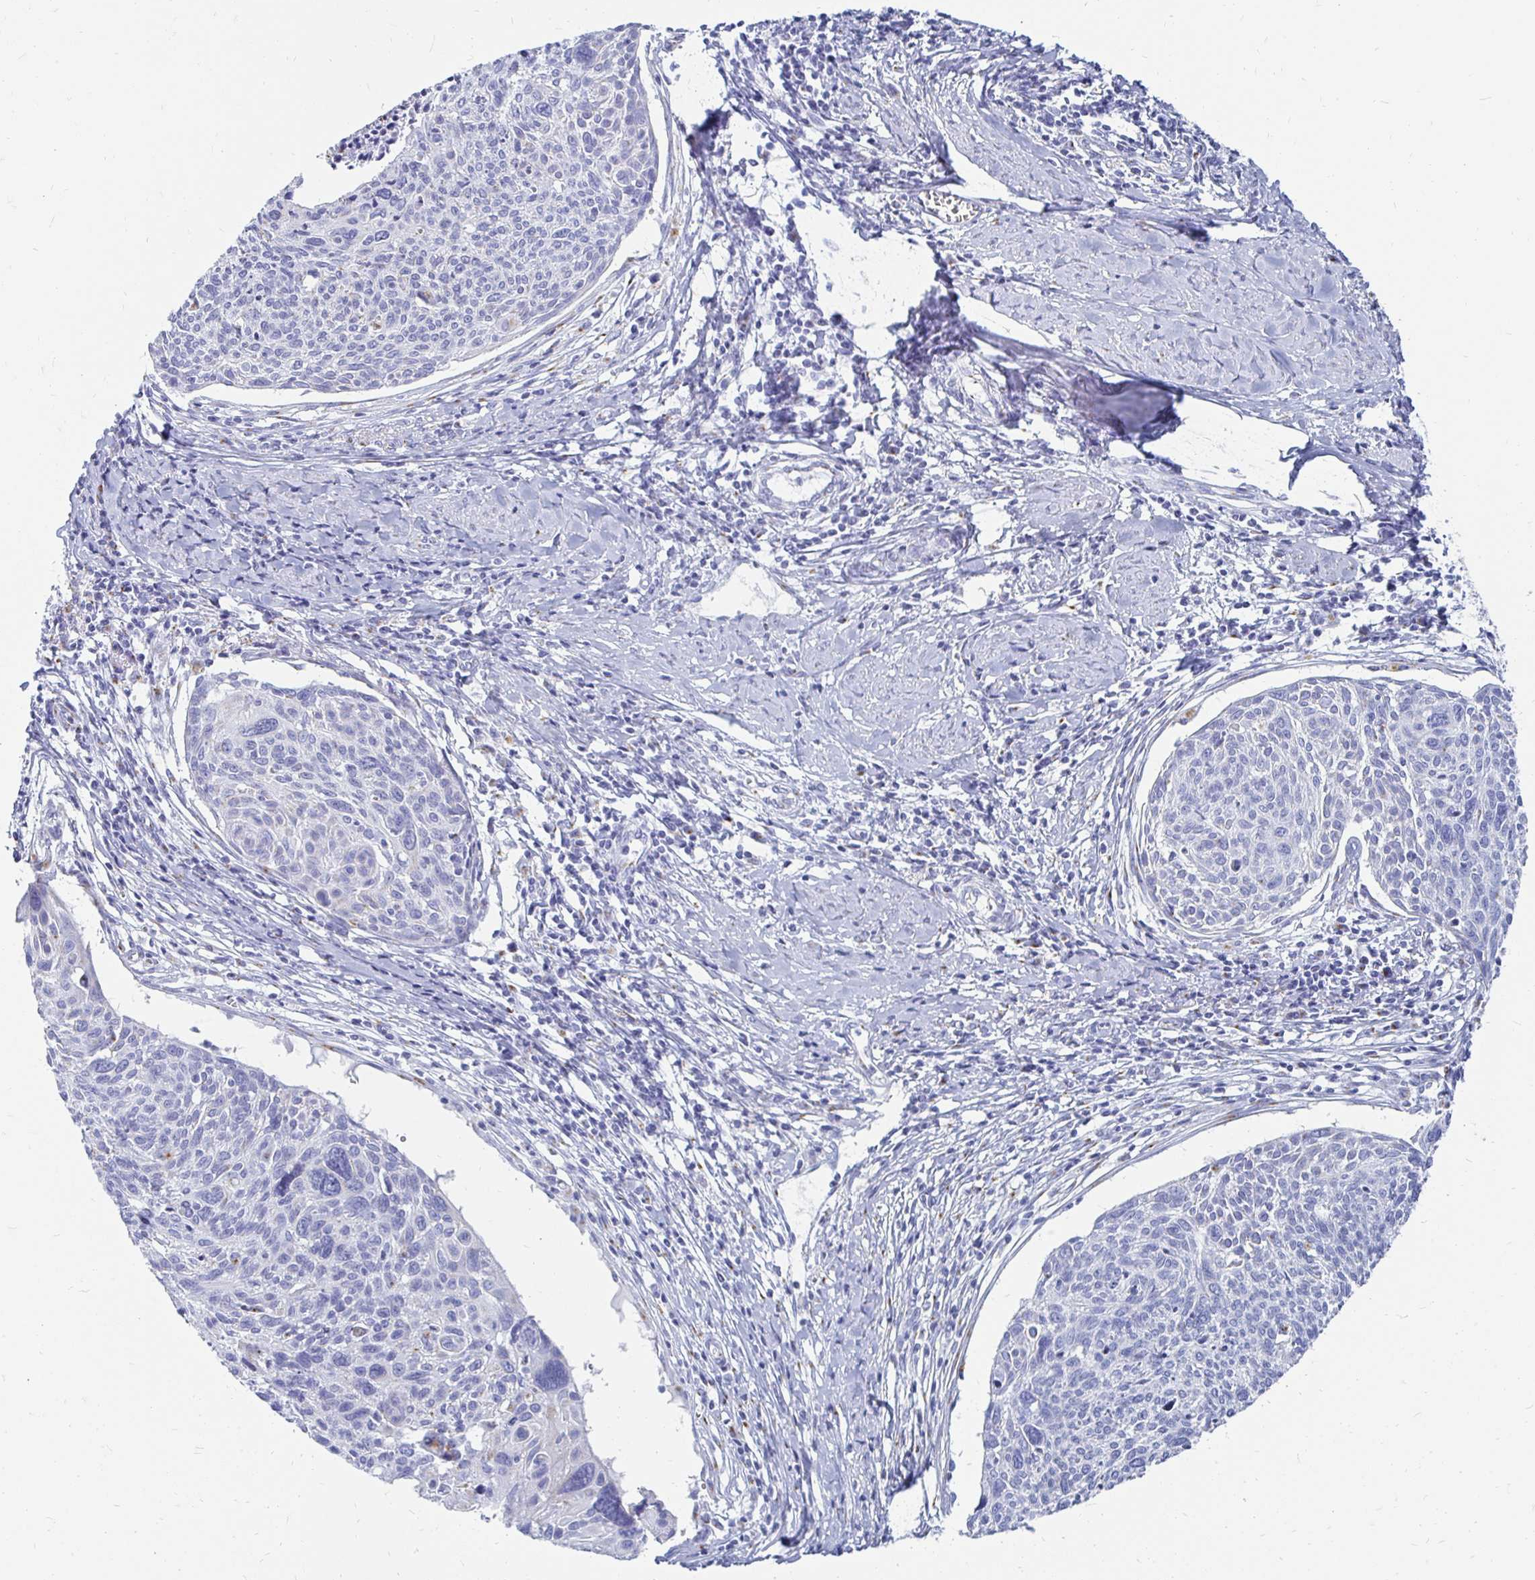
{"staining": {"intensity": "negative", "quantity": "none", "location": "none"}, "tissue": "cervical cancer", "cell_type": "Tumor cells", "image_type": "cancer", "snomed": [{"axis": "morphology", "description": "Squamous cell carcinoma, NOS"}, {"axis": "topography", "description": "Cervix"}], "caption": "Cervical cancer stained for a protein using immunohistochemistry displays no positivity tumor cells.", "gene": "PAGE4", "patient": {"sex": "female", "age": 49}}